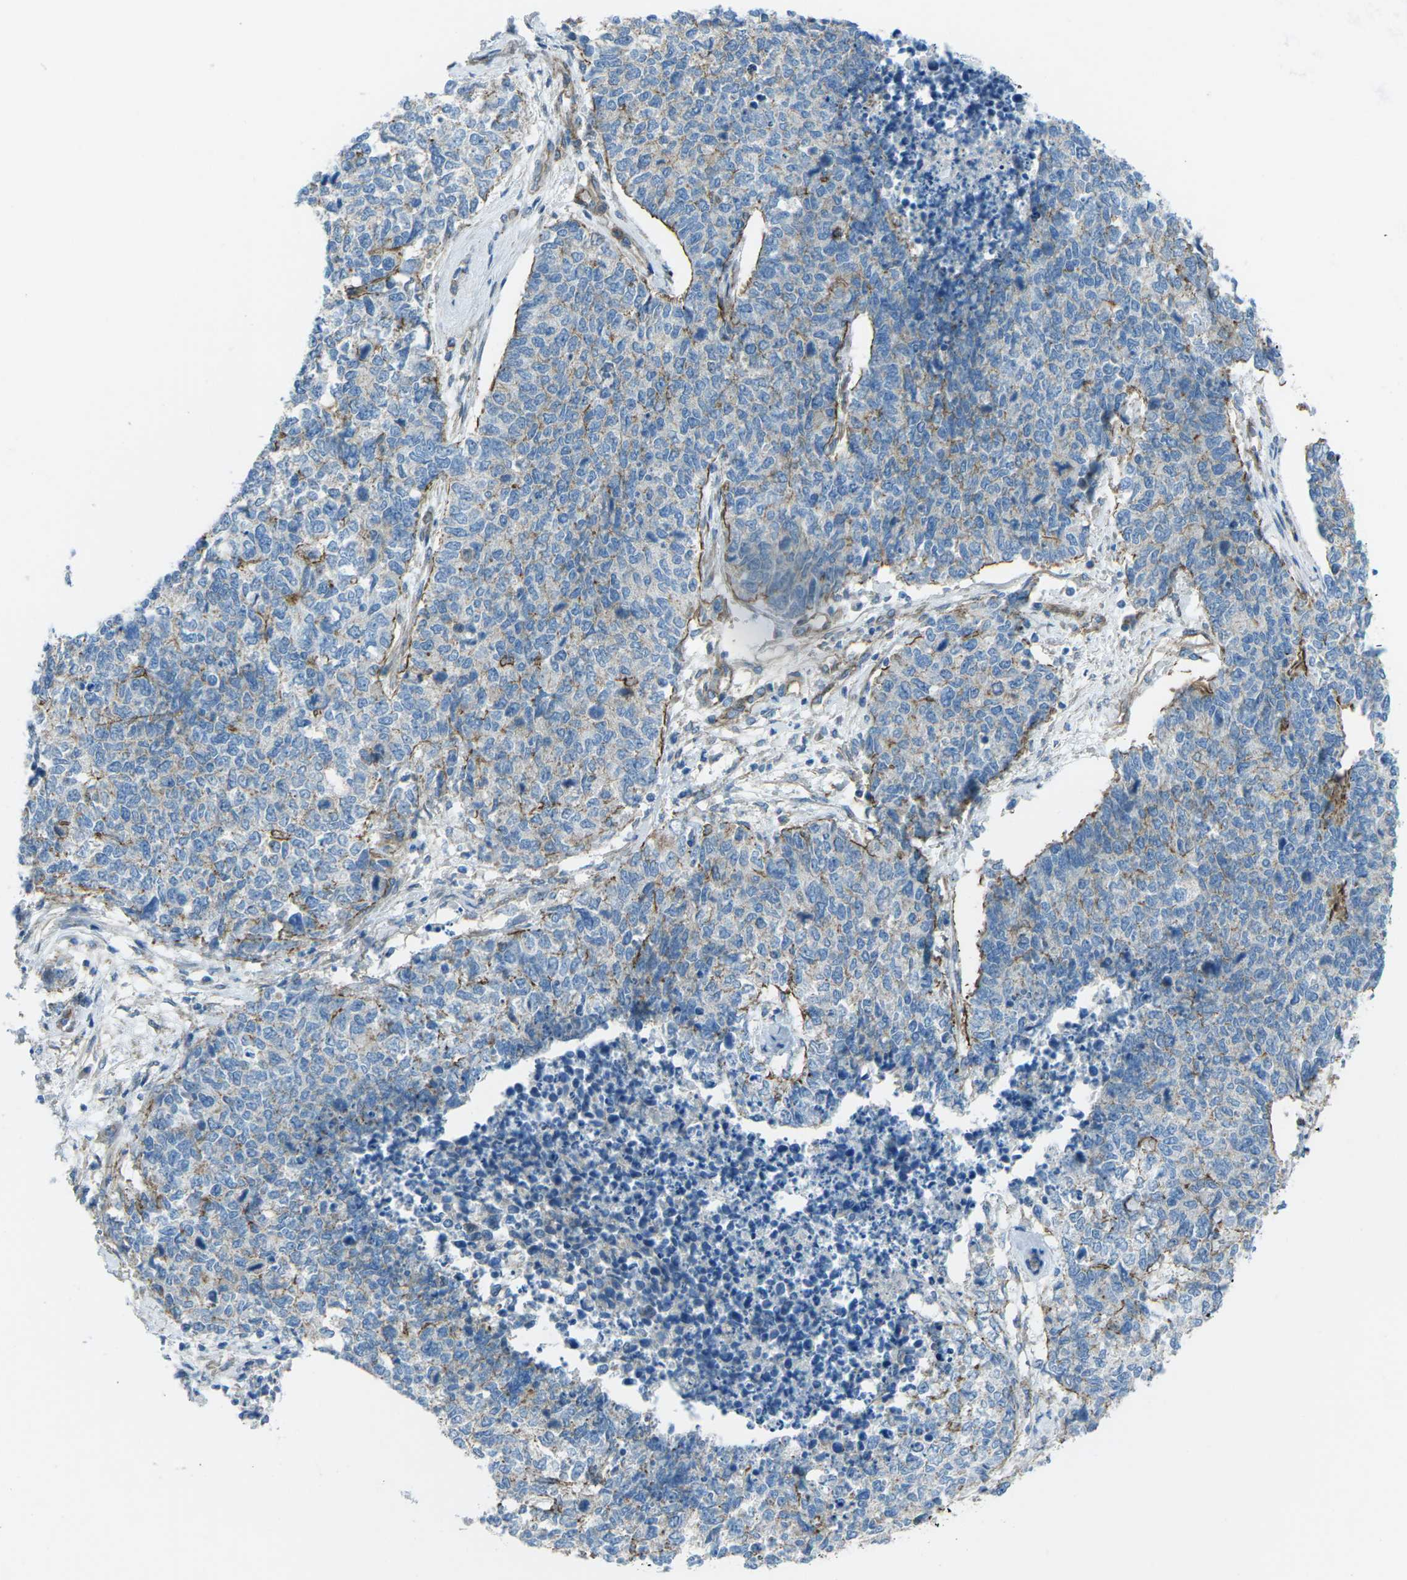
{"staining": {"intensity": "weak", "quantity": "<25%", "location": "cytoplasmic/membranous"}, "tissue": "cervical cancer", "cell_type": "Tumor cells", "image_type": "cancer", "snomed": [{"axis": "morphology", "description": "Squamous cell carcinoma, NOS"}, {"axis": "topography", "description": "Cervix"}], "caption": "Immunohistochemistry of cervical cancer exhibits no staining in tumor cells.", "gene": "UTRN", "patient": {"sex": "female", "age": 63}}